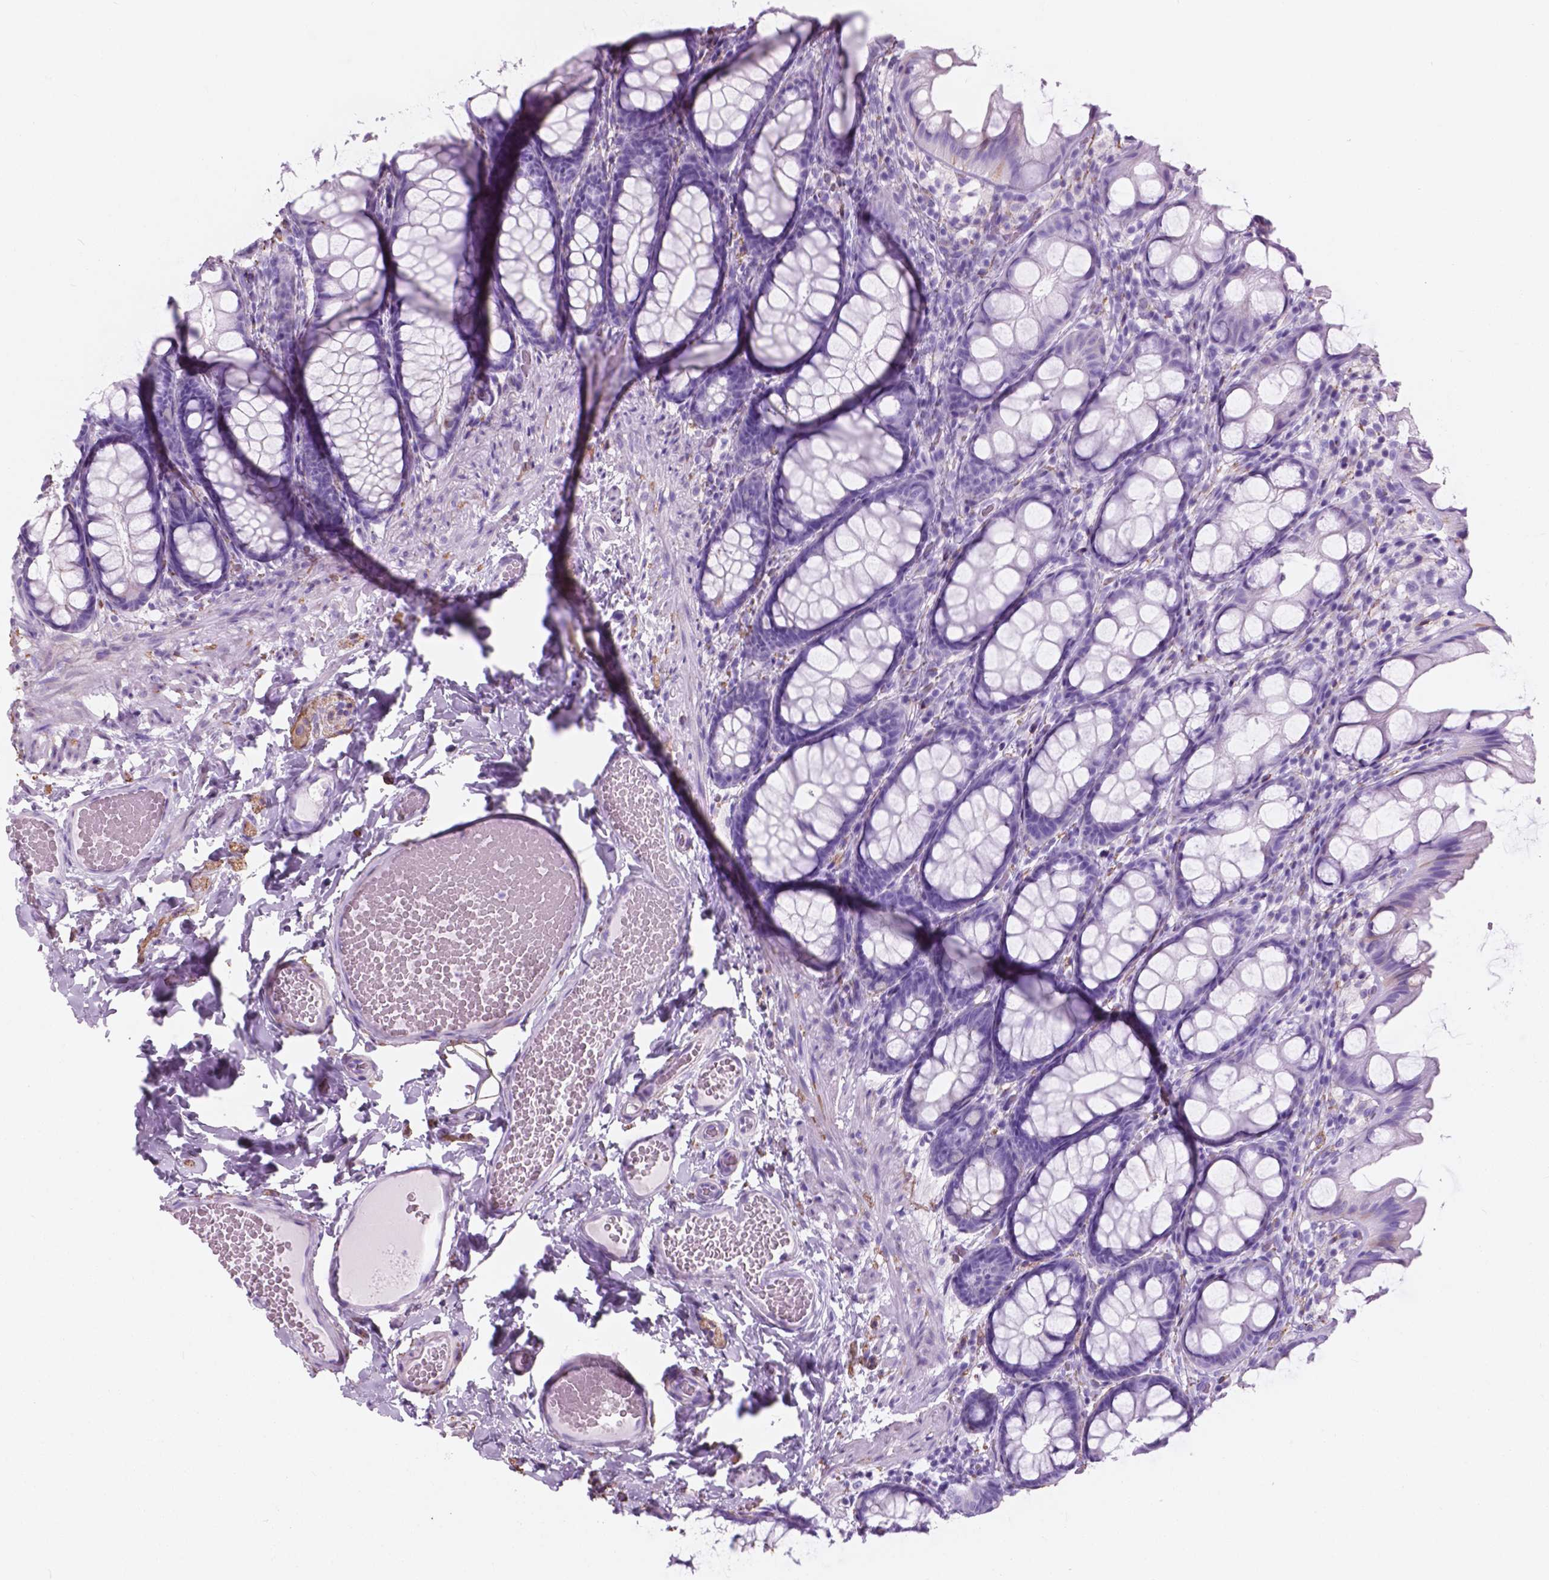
{"staining": {"intensity": "negative", "quantity": "none", "location": "none"}, "tissue": "colon", "cell_type": "Endothelial cells", "image_type": "normal", "snomed": [{"axis": "morphology", "description": "Normal tissue, NOS"}, {"axis": "topography", "description": "Colon"}], "caption": "Endothelial cells show no significant protein expression in normal colon. Nuclei are stained in blue.", "gene": "FXYD2", "patient": {"sex": "male", "age": 47}}